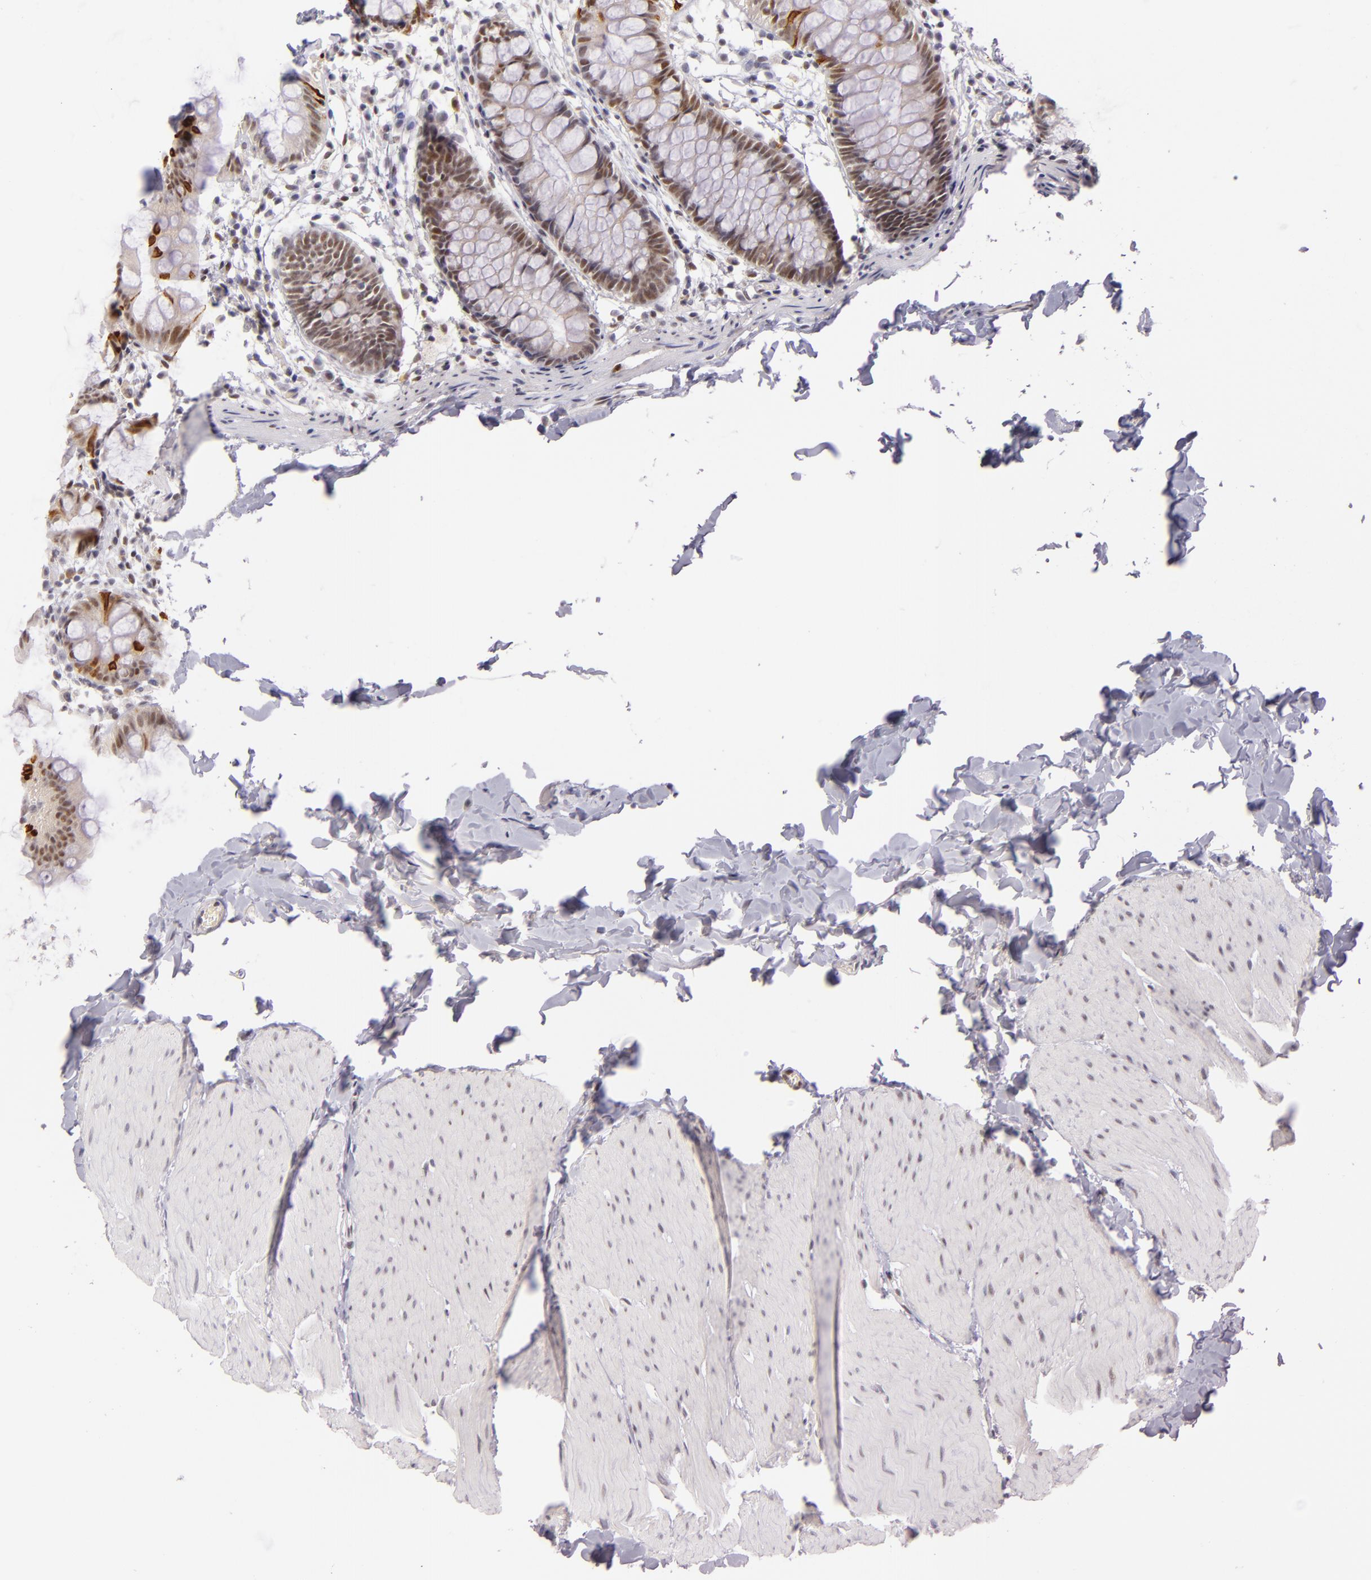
{"staining": {"intensity": "negative", "quantity": "none", "location": "none"}, "tissue": "colon", "cell_type": "Endothelial cells", "image_type": "normal", "snomed": [{"axis": "morphology", "description": "Normal tissue, NOS"}, {"axis": "topography", "description": "Smooth muscle"}, {"axis": "topography", "description": "Colon"}], "caption": "This is a micrograph of immunohistochemistry (IHC) staining of normal colon, which shows no positivity in endothelial cells. (IHC, brightfield microscopy, high magnification).", "gene": "BCL3", "patient": {"sex": "male", "age": 67}}